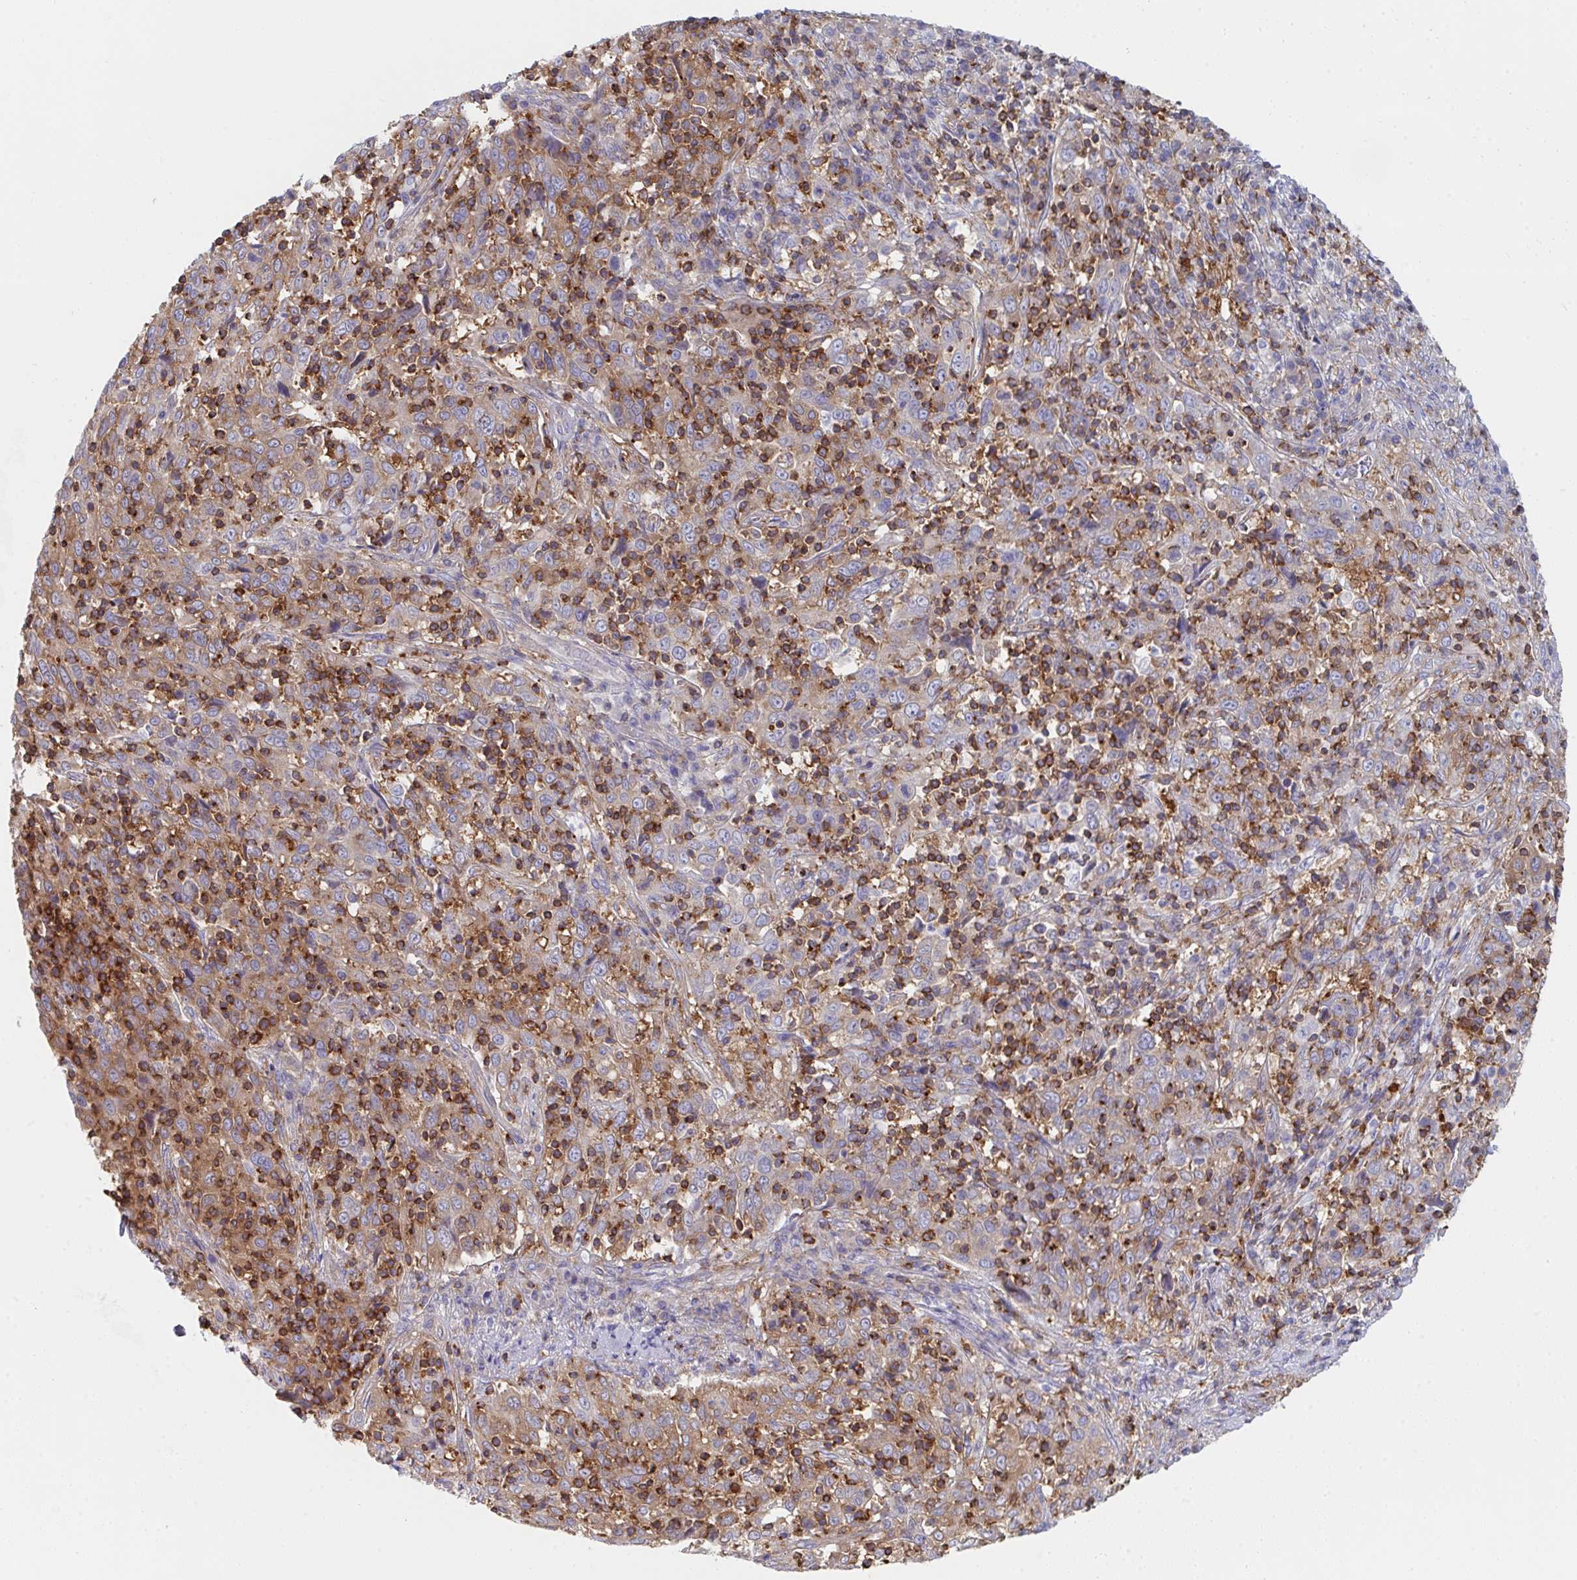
{"staining": {"intensity": "weak", "quantity": ">75%", "location": "cytoplasmic/membranous"}, "tissue": "cervical cancer", "cell_type": "Tumor cells", "image_type": "cancer", "snomed": [{"axis": "morphology", "description": "Squamous cell carcinoma, NOS"}, {"axis": "topography", "description": "Cervix"}], "caption": "Immunohistochemical staining of cervical squamous cell carcinoma demonstrates low levels of weak cytoplasmic/membranous expression in approximately >75% of tumor cells. The staining was performed using DAB (3,3'-diaminobenzidine) to visualize the protein expression in brown, while the nuclei were stained in blue with hematoxylin (Magnification: 20x).", "gene": "WNK1", "patient": {"sex": "female", "age": 46}}